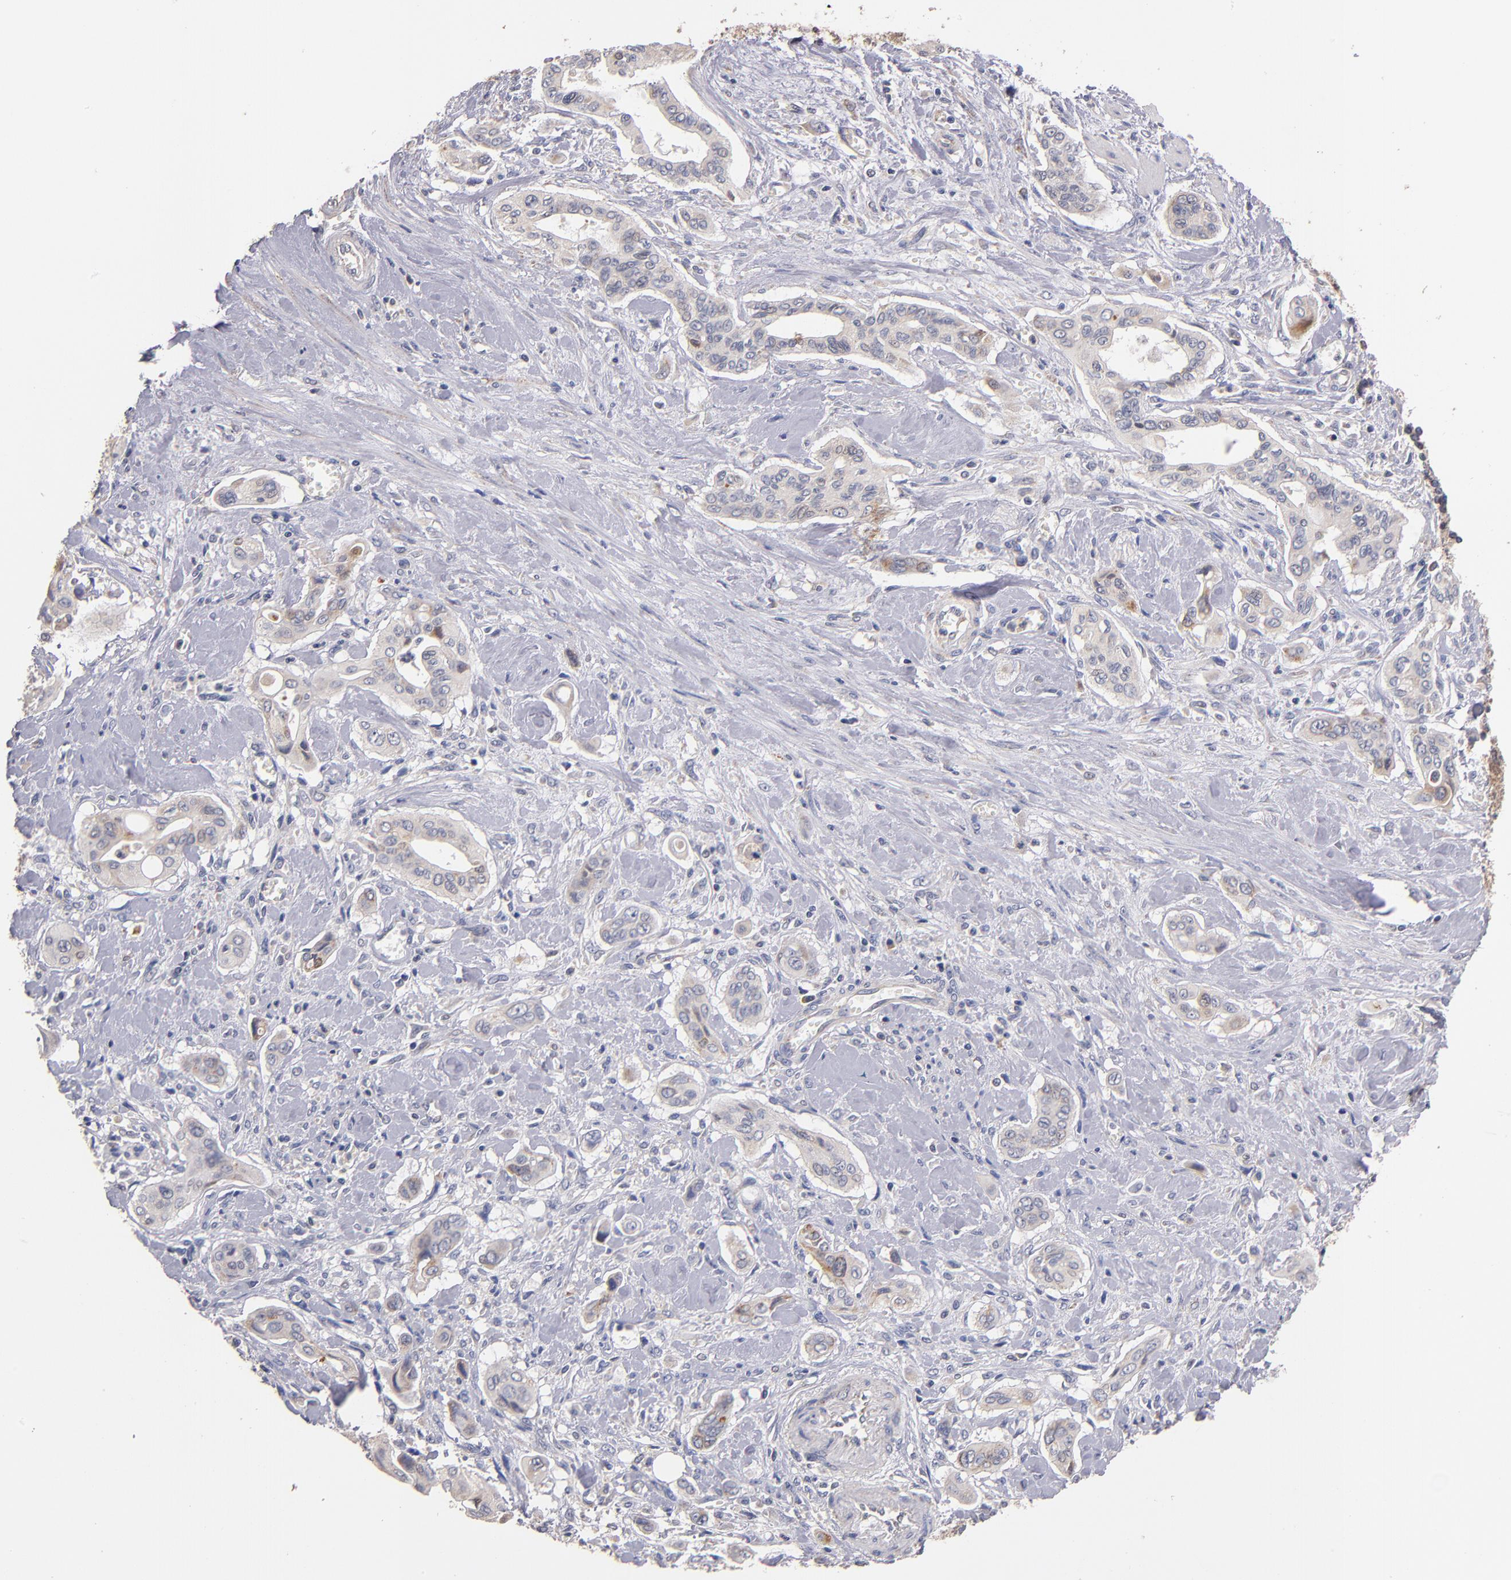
{"staining": {"intensity": "weak", "quantity": "25%-75%", "location": "cytoplasmic/membranous"}, "tissue": "pancreatic cancer", "cell_type": "Tumor cells", "image_type": "cancer", "snomed": [{"axis": "morphology", "description": "Adenocarcinoma, NOS"}, {"axis": "topography", "description": "Pancreas"}], "caption": "Approximately 25%-75% of tumor cells in human pancreatic cancer (adenocarcinoma) show weak cytoplasmic/membranous protein expression as visualized by brown immunohistochemical staining.", "gene": "DIABLO", "patient": {"sex": "male", "age": 77}}